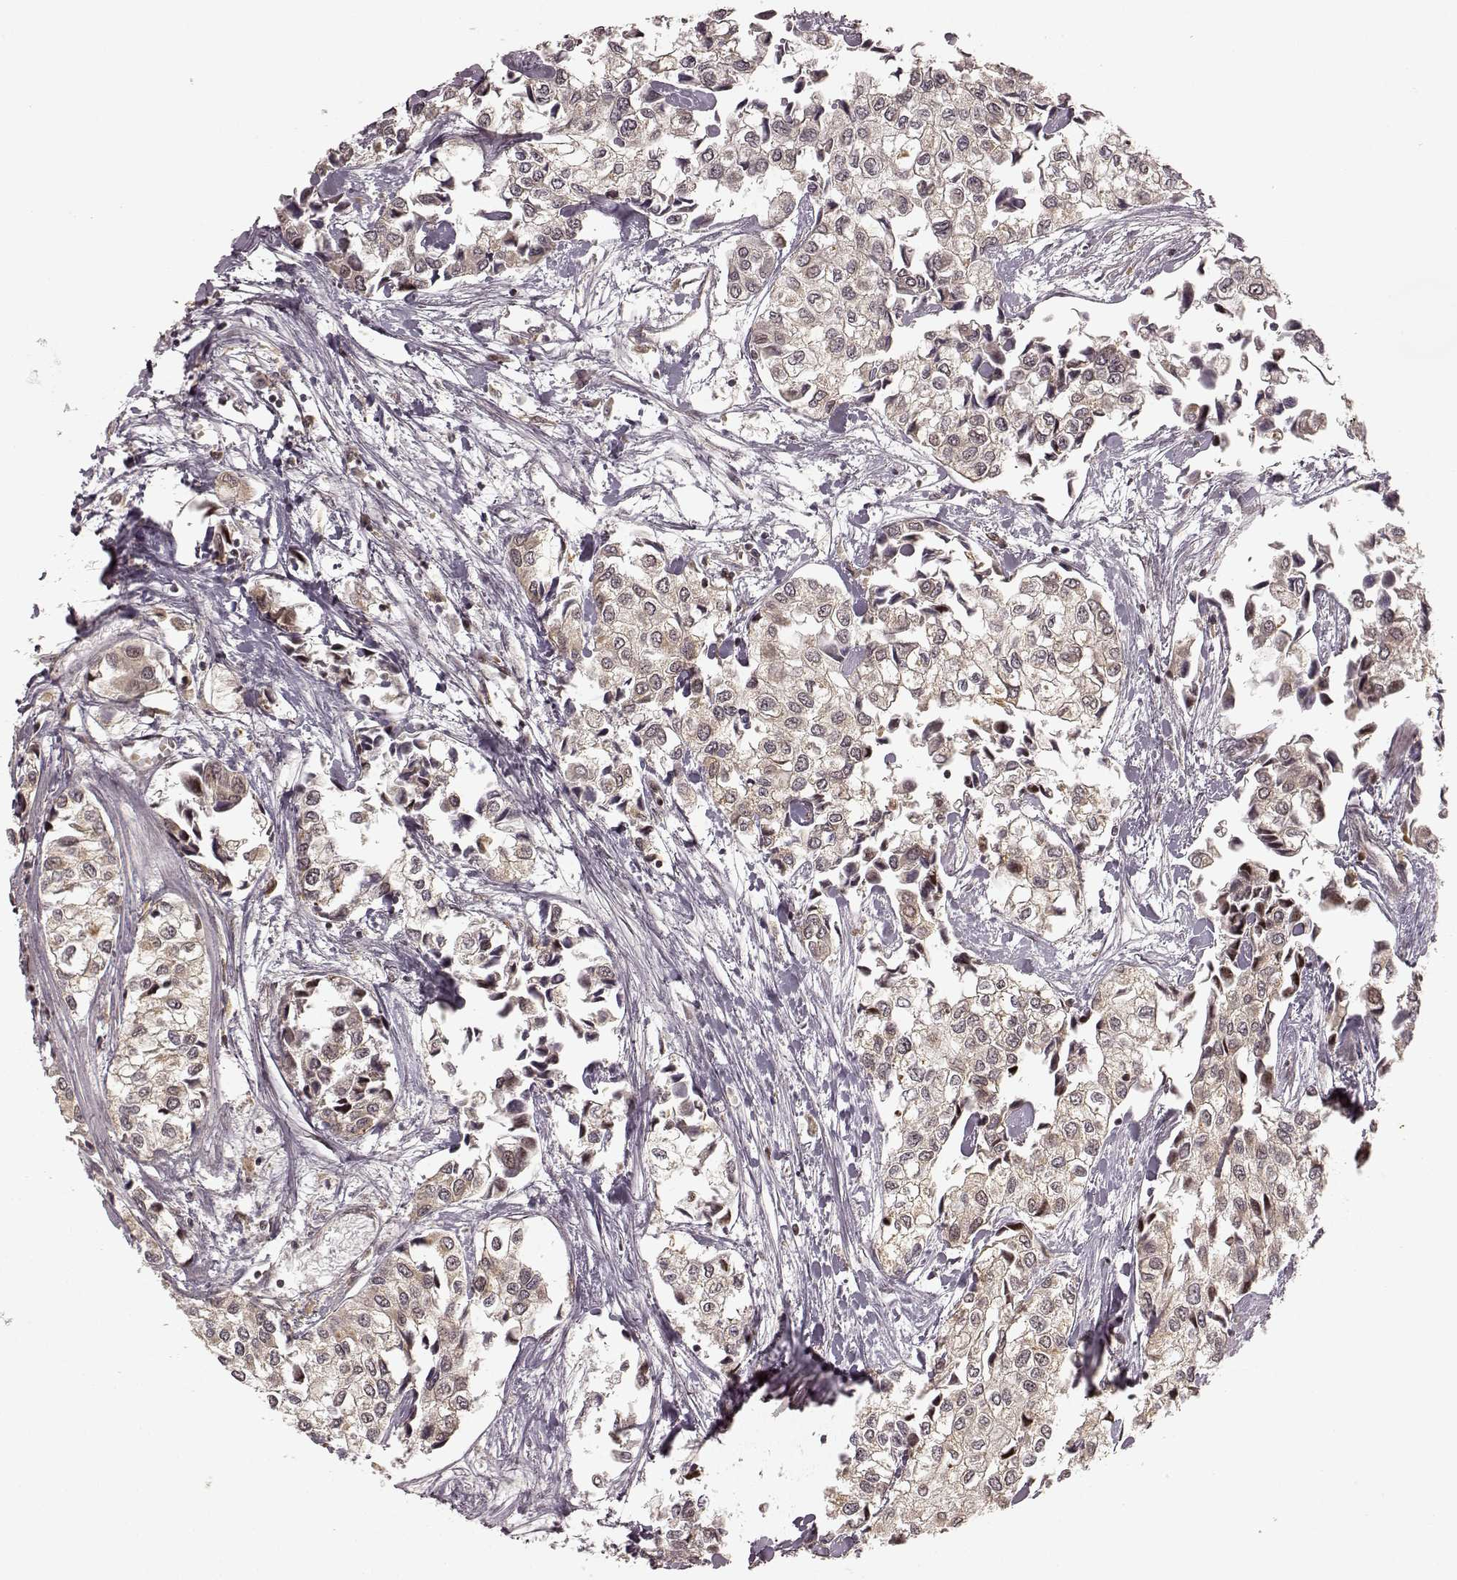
{"staining": {"intensity": "weak", "quantity": ">75%", "location": "cytoplasmic/membranous"}, "tissue": "urothelial cancer", "cell_type": "Tumor cells", "image_type": "cancer", "snomed": [{"axis": "morphology", "description": "Urothelial carcinoma, High grade"}, {"axis": "topography", "description": "Urinary bladder"}], "caption": "Protein expression analysis of urothelial cancer shows weak cytoplasmic/membranous expression in approximately >75% of tumor cells. (DAB = brown stain, brightfield microscopy at high magnification).", "gene": "SLC12A9", "patient": {"sex": "male", "age": 73}}